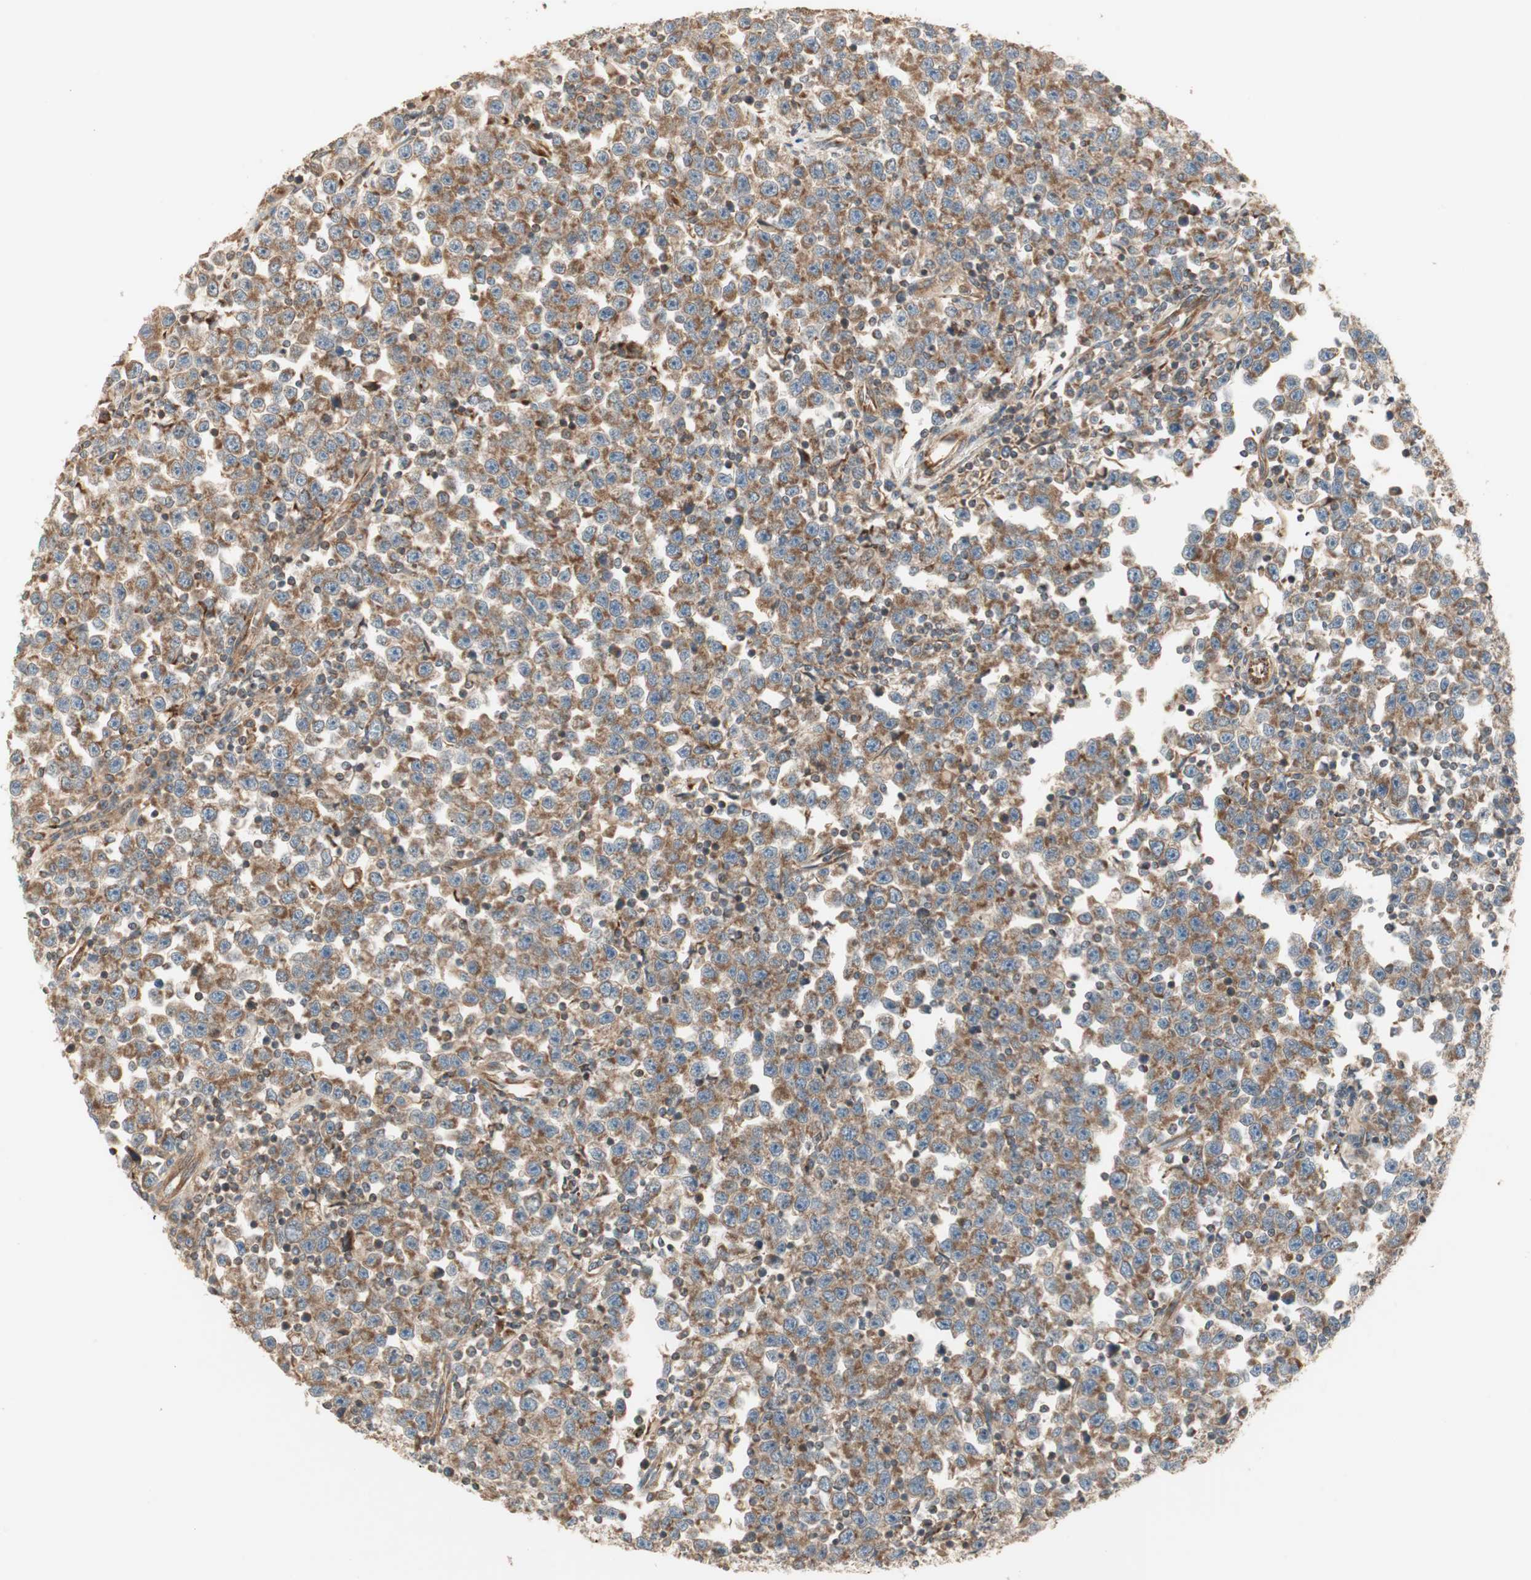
{"staining": {"intensity": "moderate", "quantity": ">75%", "location": "cytoplasmic/membranous"}, "tissue": "testis cancer", "cell_type": "Tumor cells", "image_type": "cancer", "snomed": [{"axis": "morphology", "description": "Seminoma, NOS"}, {"axis": "topography", "description": "Testis"}], "caption": "This is an image of immunohistochemistry (IHC) staining of seminoma (testis), which shows moderate staining in the cytoplasmic/membranous of tumor cells.", "gene": "CTTNBP2NL", "patient": {"sex": "male", "age": 43}}